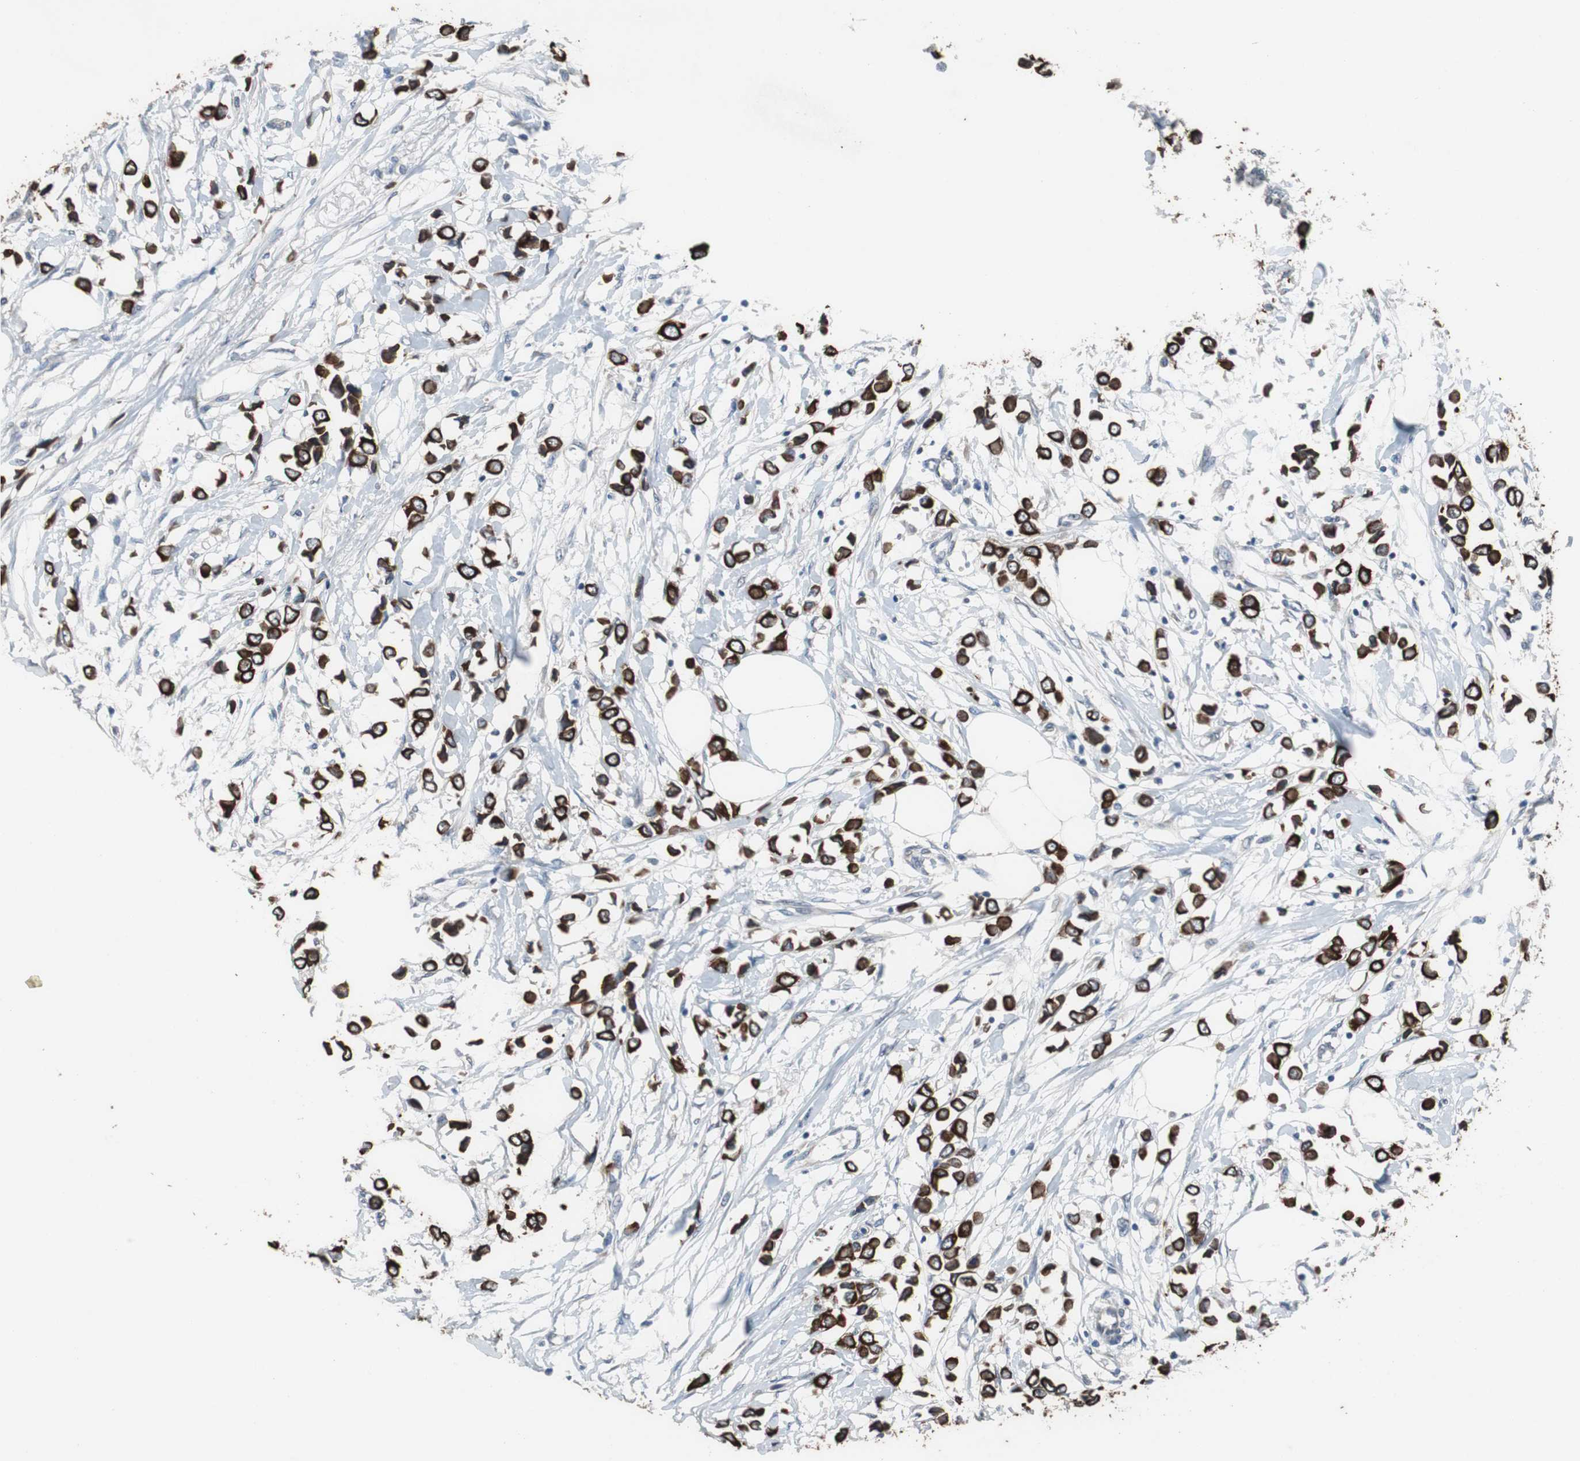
{"staining": {"intensity": "strong", "quantity": ">75%", "location": "cytoplasmic/membranous"}, "tissue": "breast cancer", "cell_type": "Tumor cells", "image_type": "cancer", "snomed": [{"axis": "morphology", "description": "Lobular carcinoma"}, {"axis": "topography", "description": "Breast"}], "caption": "An image of breast cancer (lobular carcinoma) stained for a protein reveals strong cytoplasmic/membranous brown staining in tumor cells. The staining was performed using DAB, with brown indicating positive protein expression. Nuclei are stained blue with hematoxylin.", "gene": "USP10", "patient": {"sex": "female", "age": 51}}